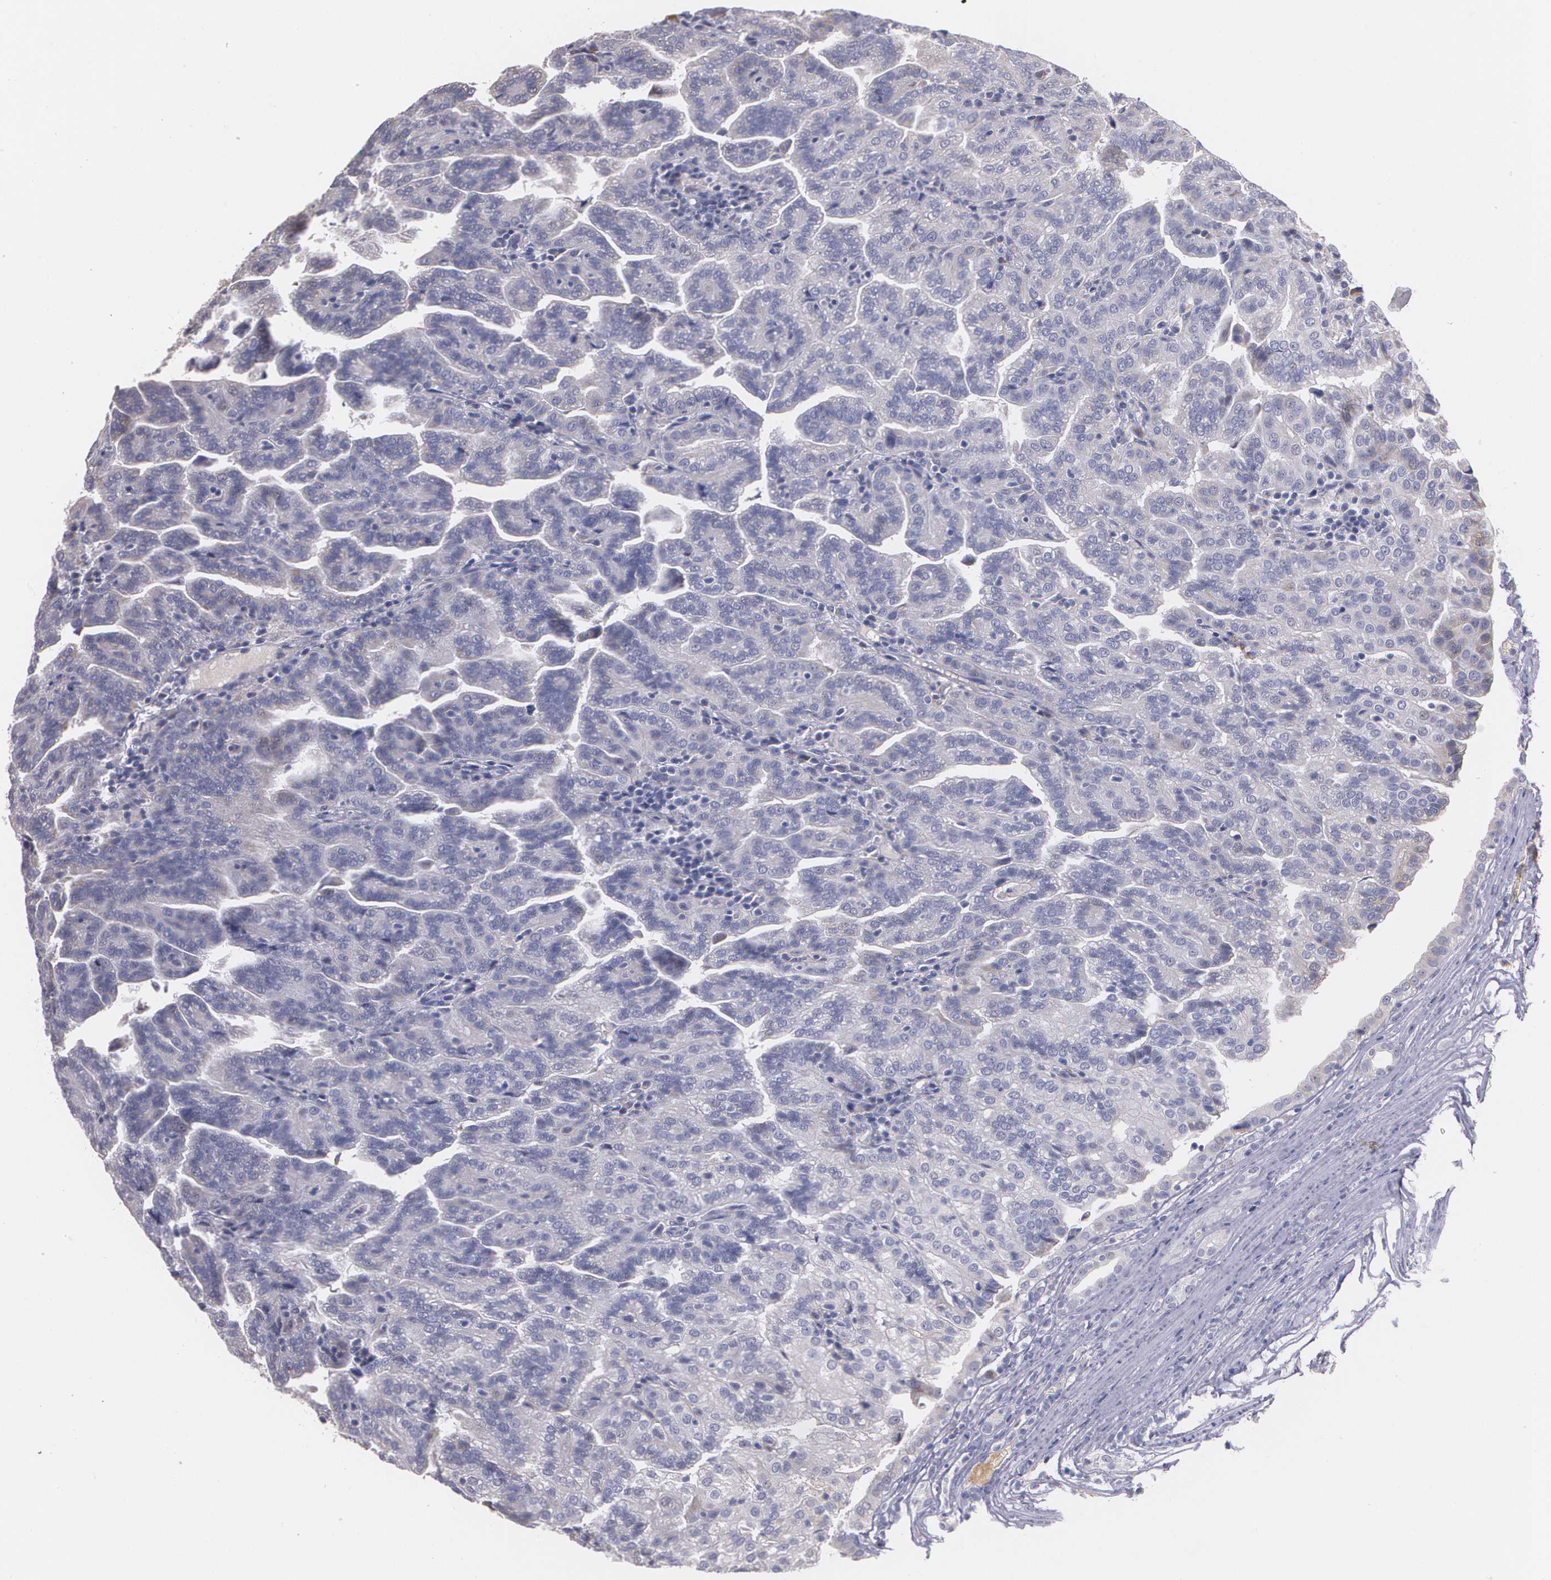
{"staining": {"intensity": "weak", "quantity": "<25%", "location": "cytoplasmic/membranous"}, "tissue": "renal cancer", "cell_type": "Tumor cells", "image_type": "cancer", "snomed": [{"axis": "morphology", "description": "Adenocarcinoma, NOS"}, {"axis": "topography", "description": "Kidney"}], "caption": "Immunohistochemistry image of adenocarcinoma (renal) stained for a protein (brown), which demonstrates no positivity in tumor cells. Nuclei are stained in blue.", "gene": "AMBP", "patient": {"sex": "male", "age": 61}}